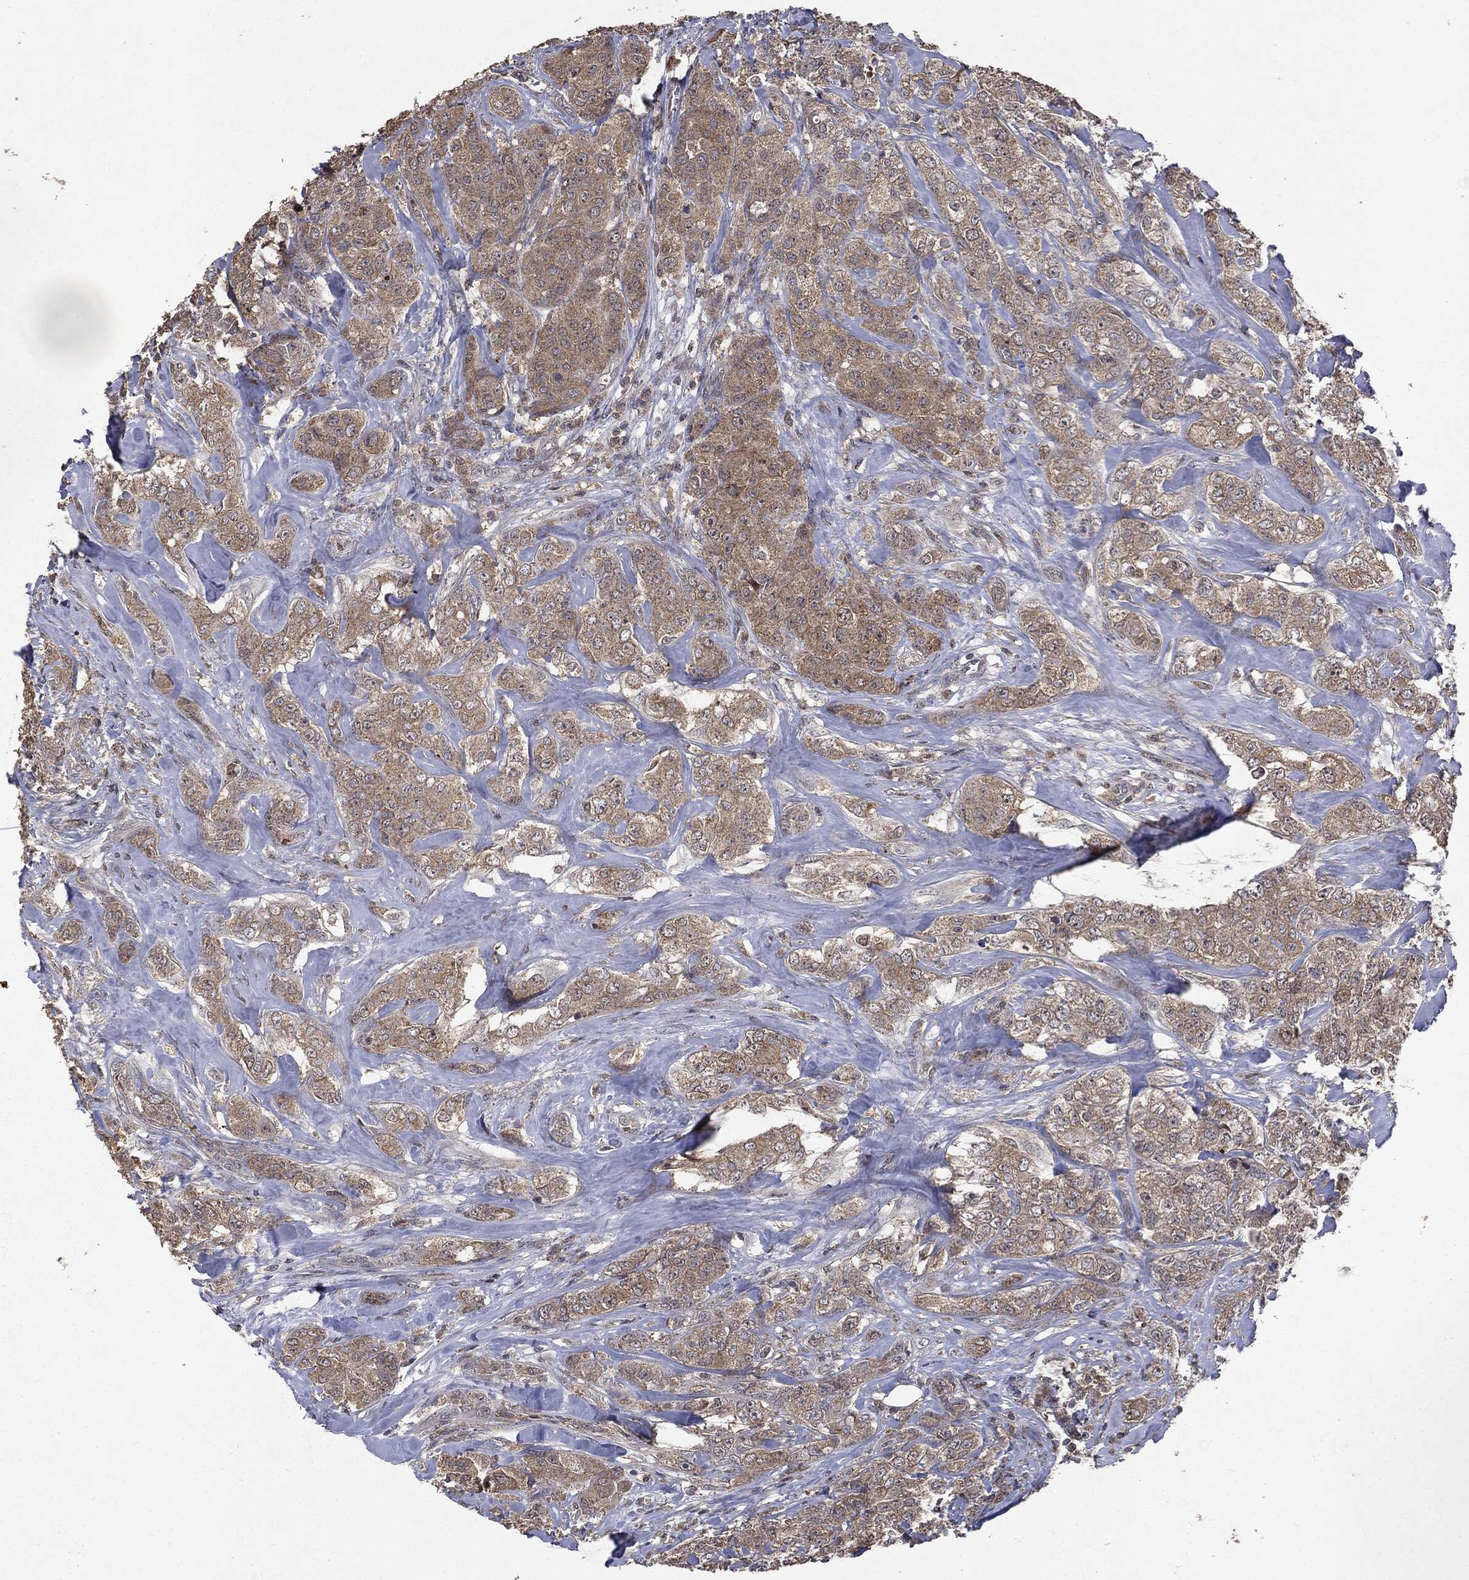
{"staining": {"intensity": "weak", "quantity": ">75%", "location": "cytoplasmic/membranous"}, "tissue": "breast cancer", "cell_type": "Tumor cells", "image_type": "cancer", "snomed": [{"axis": "morphology", "description": "Normal tissue, NOS"}, {"axis": "morphology", "description": "Duct carcinoma"}, {"axis": "topography", "description": "Breast"}], "caption": "High-magnification brightfield microscopy of breast infiltrating ductal carcinoma stained with DAB (brown) and counterstained with hematoxylin (blue). tumor cells exhibit weak cytoplasmic/membranous staining is seen in about>75% of cells. The staining is performed using DAB (3,3'-diaminobenzidine) brown chromogen to label protein expression. The nuclei are counter-stained blue using hematoxylin.", "gene": "PTEN", "patient": {"sex": "female", "age": 43}}